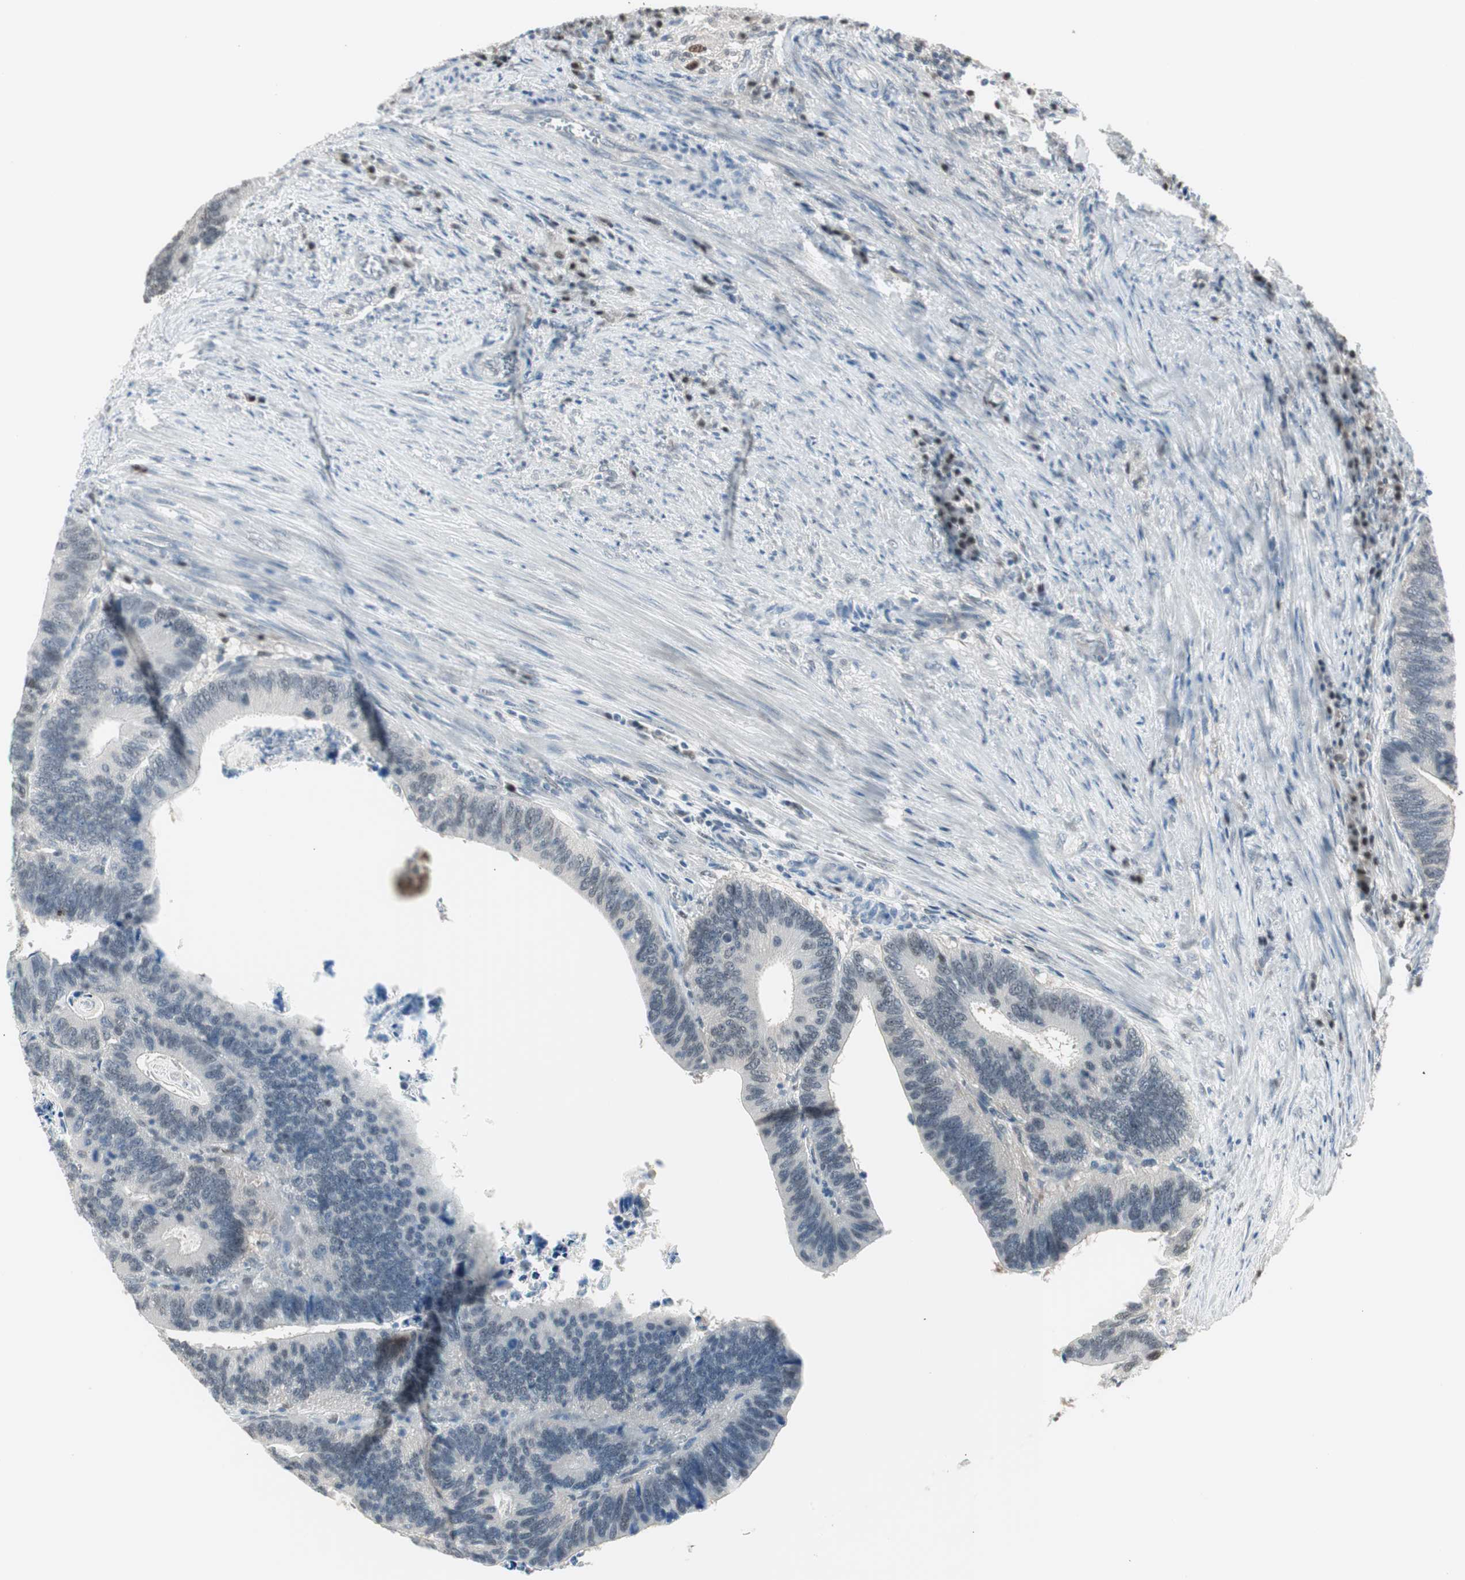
{"staining": {"intensity": "weak", "quantity": "25%-75%", "location": "nuclear"}, "tissue": "colorectal cancer", "cell_type": "Tumor cells", "image_type": "cancer", "snomed": [{"axis": "morphology", "description": "Adenocarcinoma, NOS"}, {"axis": "topography", "description": "Colon"}], "caption": "A brown stain shows weak nuclear staining of a protein in human colorectal cancer tumor cells. The protein of interest is shown in brown color, while the nuclei are stained blue.", "gene": "LONP2", "patient": {"sex": "male", "age": 72}}